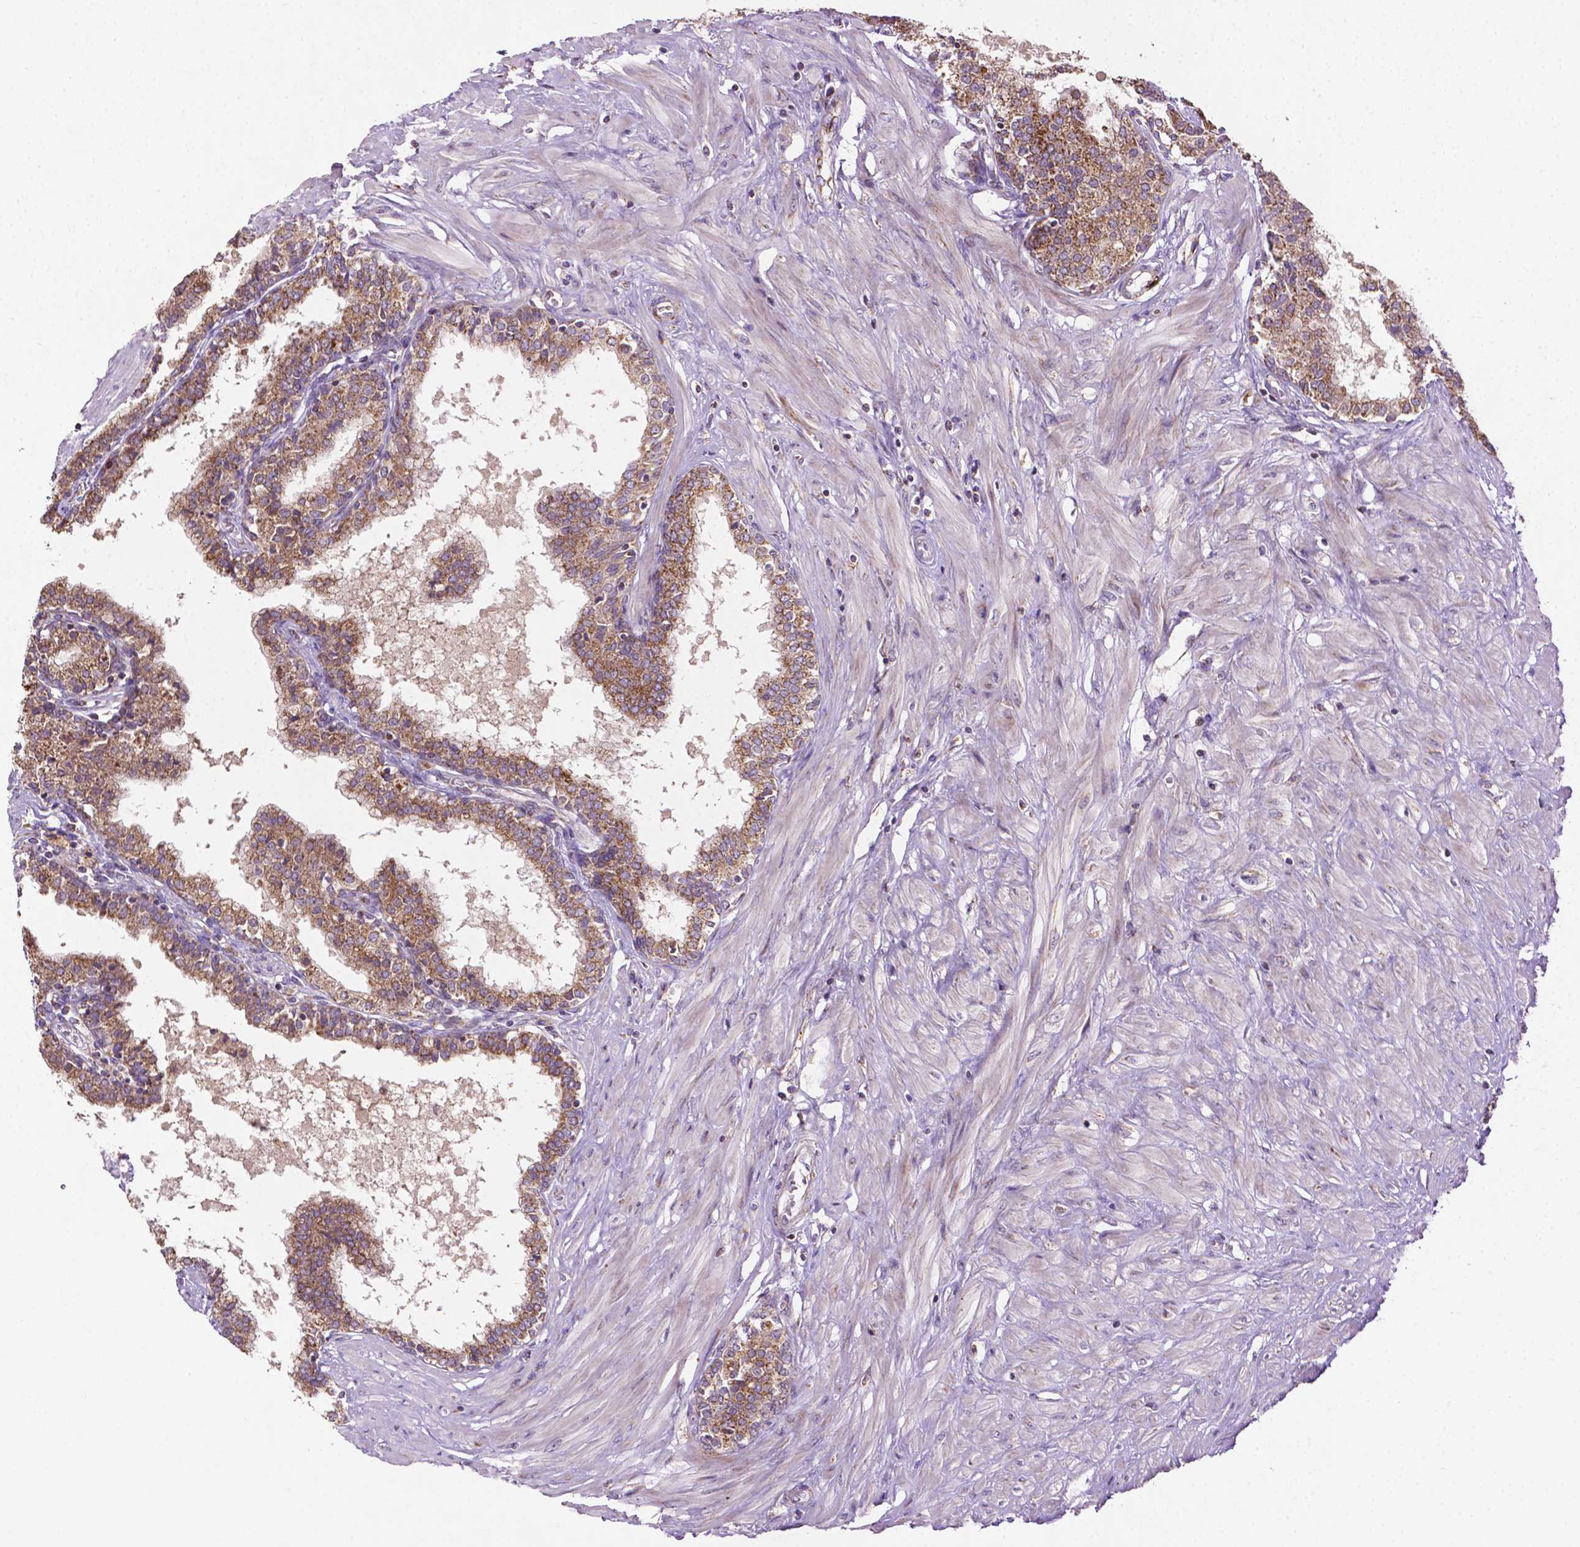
{"staining": {"intensity": "strong", "quantity": ">75%", "location": "cytoplasmic/membranous"}, "tissue": "prostate", "cell_type": "Glandular cells", "image_type": "normal", "snomed": [{"axis": "morphology", "description": "Normal tissue, NOS"}, {"axis": "topography", "description": "Prostate"}], "caption": "Brown immunohistochemical staining in normal human prostate reveals strong cytoplasmic/membranous positivity in about >75% of glandular cells.", "gene": "ILVBL", "patient": {"sex": "male", "age": 55}}